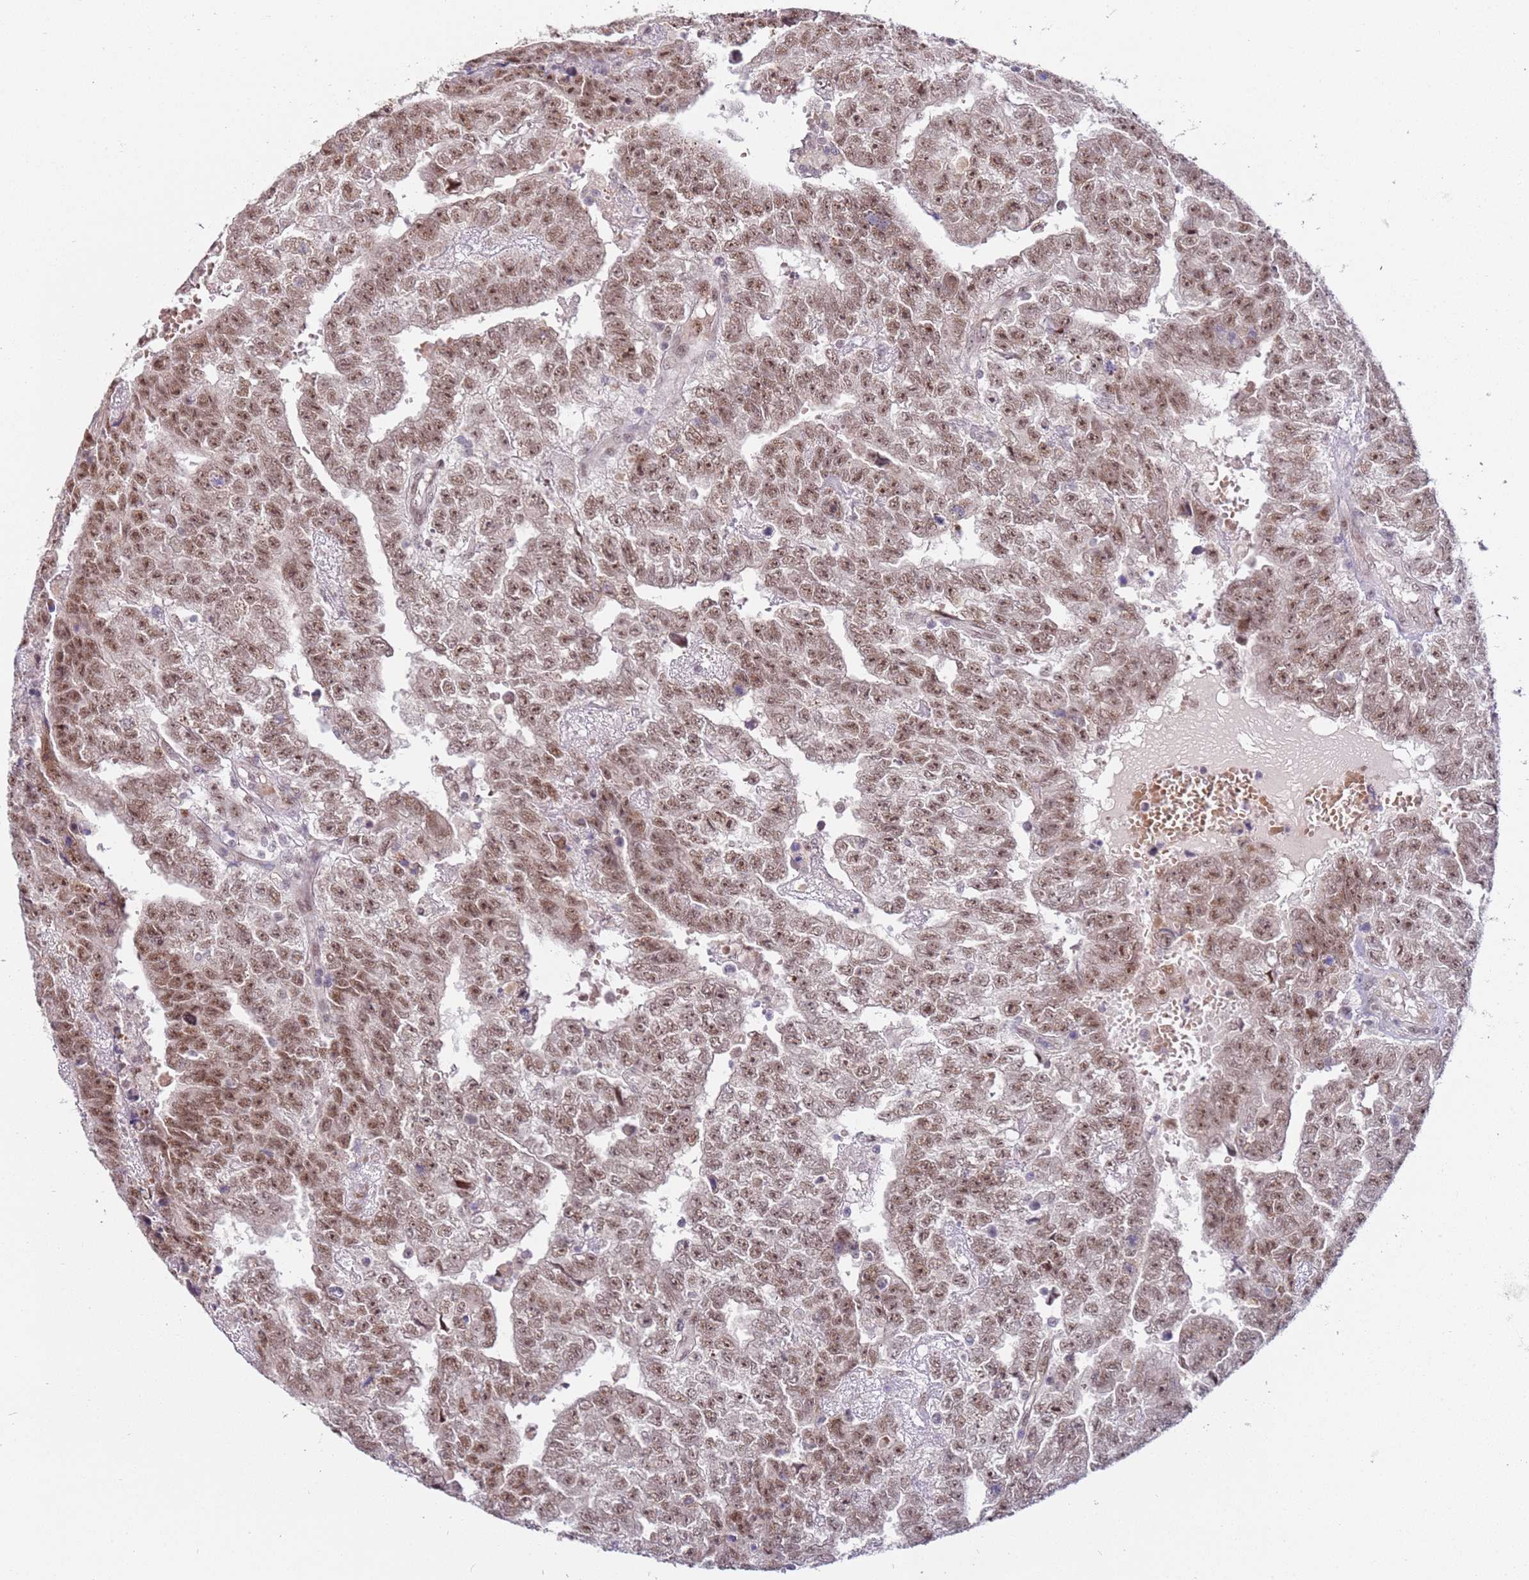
{"staining": {"intensity": "moderate", "quantity": "25%-75%", "location": "nuclear"}, "tissue": "testis cancer", "cell_type": "Tumor cells", "image_type": "cancer", "snomed": [{"axis": "morphology", "description": "Carcinoma, Embryonal, NOS"}, {"axis": "topography", "description": "Testis"}], "caption": "A brown stain shows moderate nuclear staining of a protein in human testis cancer tumor cells.", "gene": "LGALSL", "patient": {"sex": "male", "age": 25}}